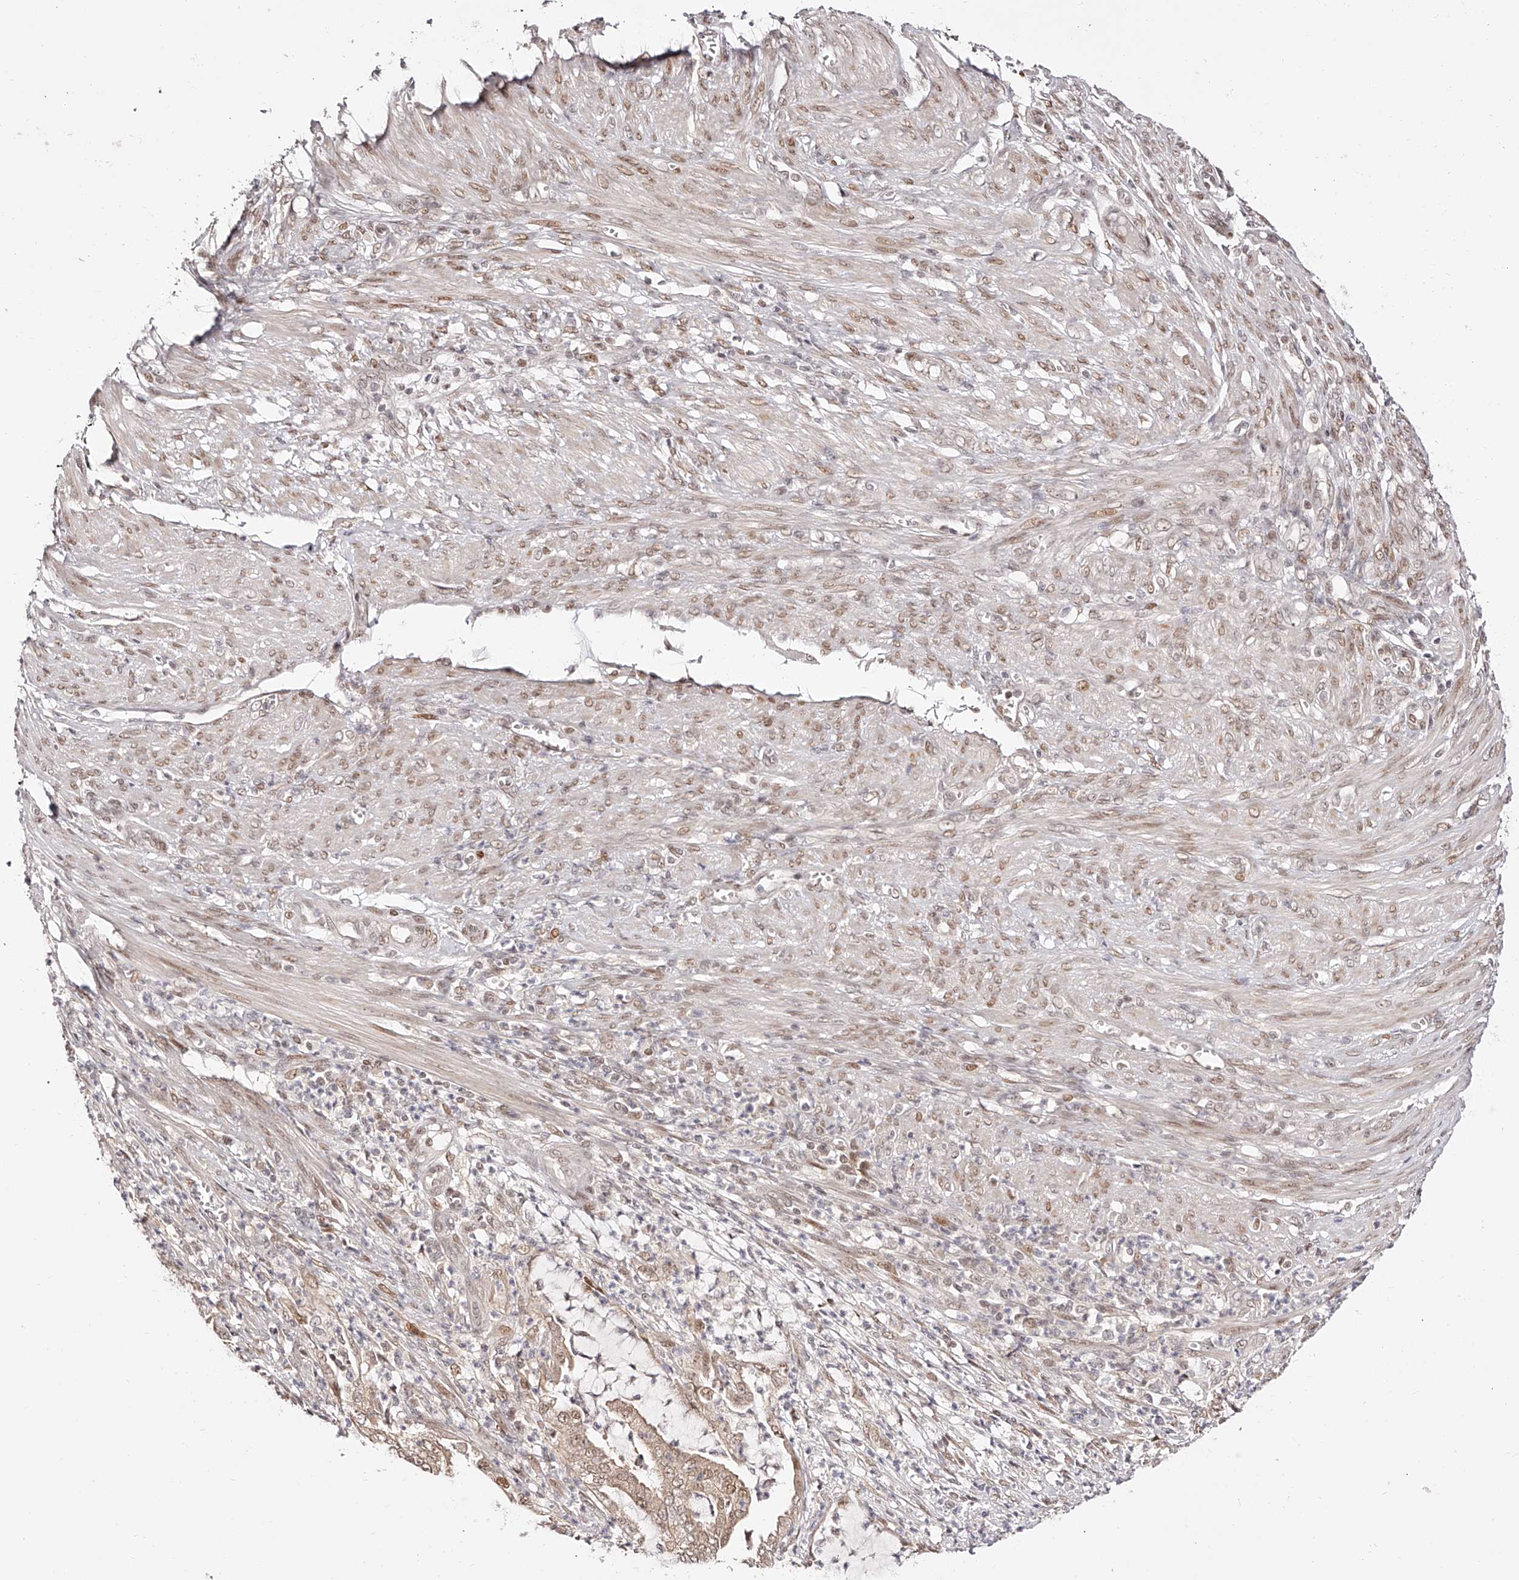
{"staining": {"intensity": "weak", "quantity": ">75%", "location": "cytoplasmic/membranous,nuclear"}, "tissue": "endometrial cancer", "cell_type": "Tumor cells", "image_type": "cancer", "snomed": [{"axis": "morphology", "description": "Adenocarcinoma, NOS"}, {"axis": "topography", "description": "Endometrium"}], "caption": "Endometrial cancer stained for a protein exhibits weak cytoplasmic/membranous and nuclear positivity in tumor cells.", "gene": "USF3", "patient": {"sex": "female", "age": 51}}